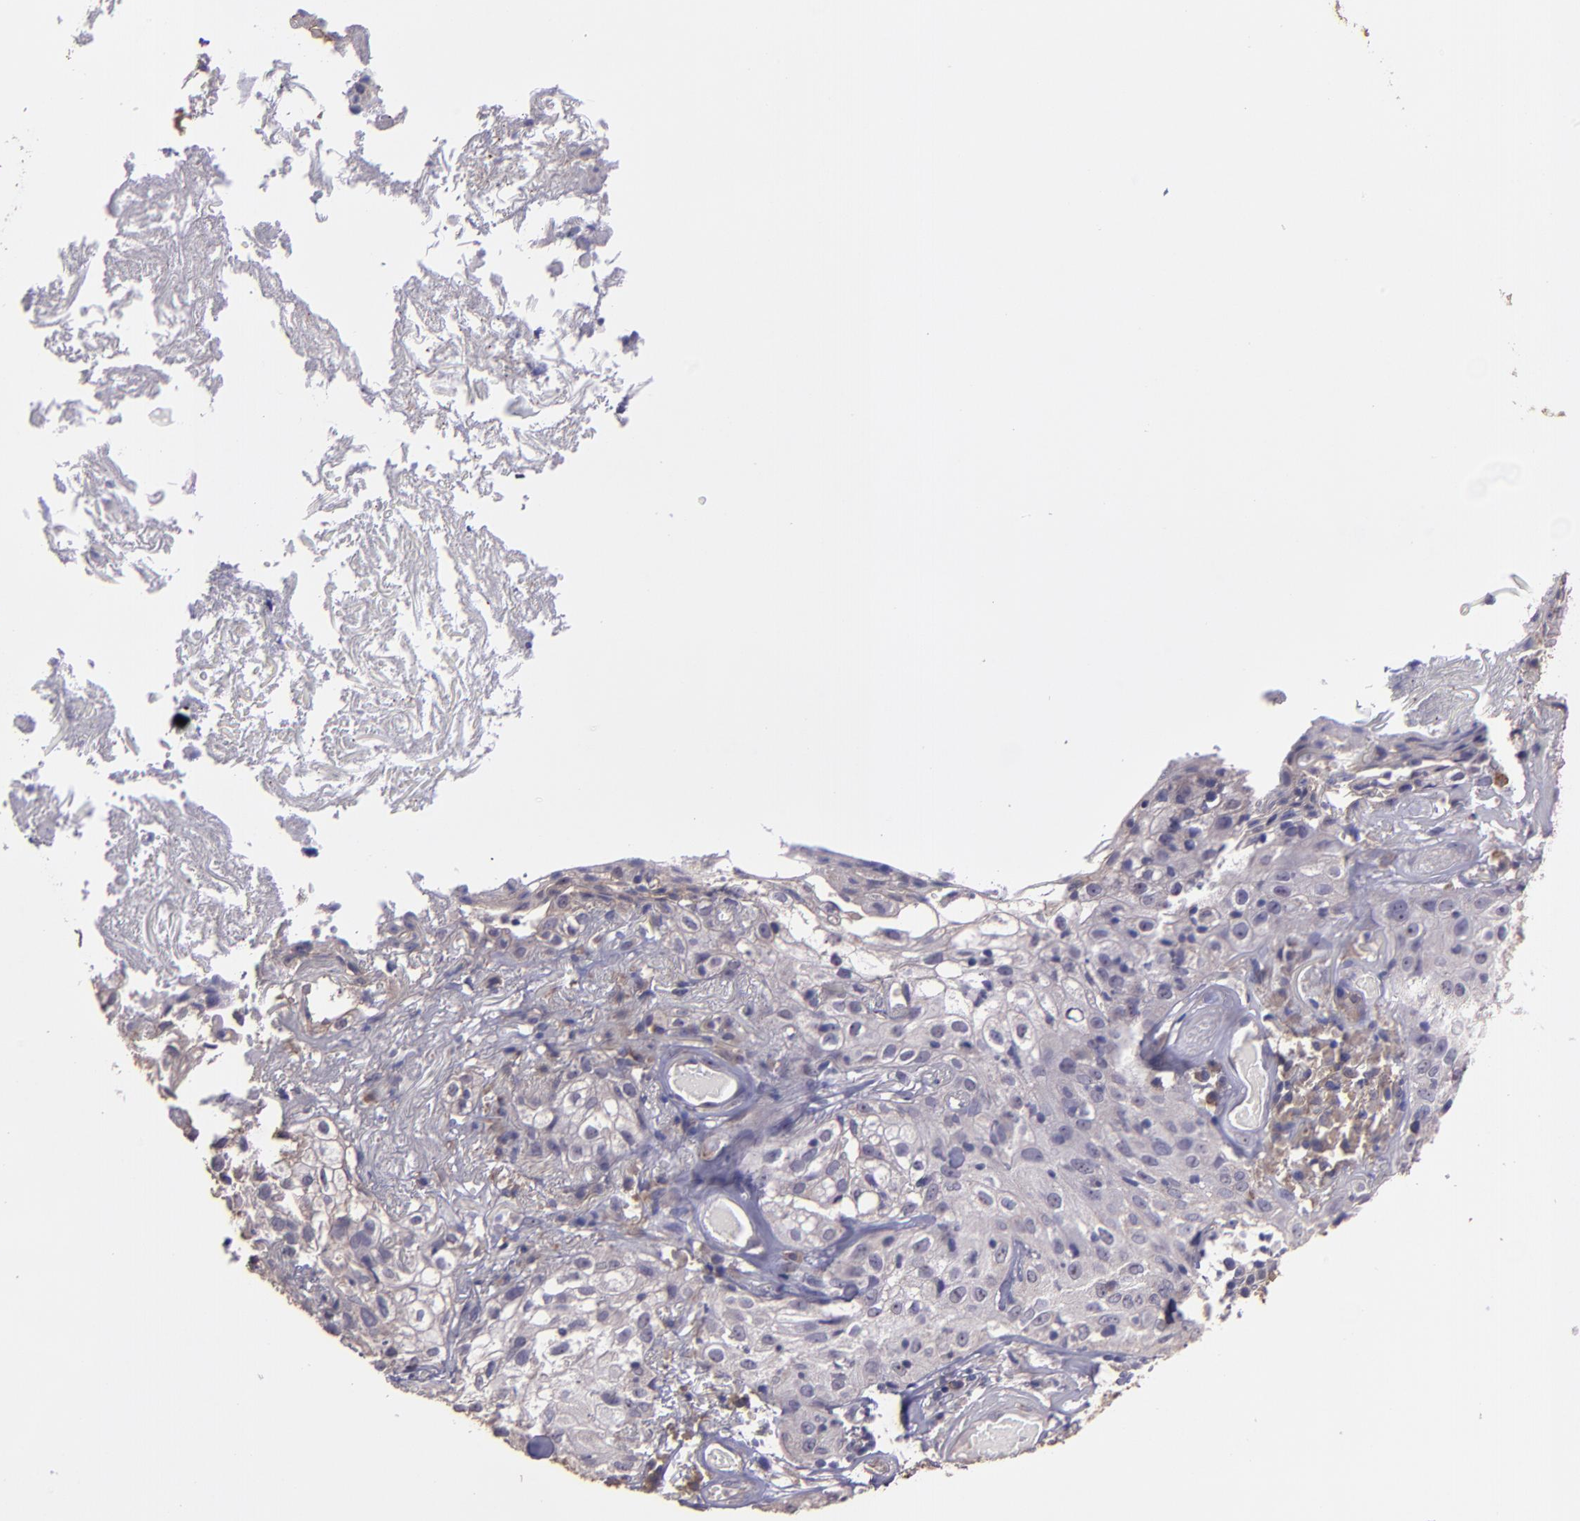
{"staining": {"intensity": "negative", "quantity": "none", "location": "none"}, "tissue": "skin cancer", "cell_type": "Tumor cells", "image_type": "cancer", "snomed": [{"axis": "morphology", "description": "Squamous cell carcinoma, NOS"}, {"axis": "topography", "description": "Skin"}], "caption": "Image shows no protein expression in tumor cells of squamous cell carcinoma (skin) tissue.", "gene": "PAPPA", "patient": {"sex": "male", "age": 65}}